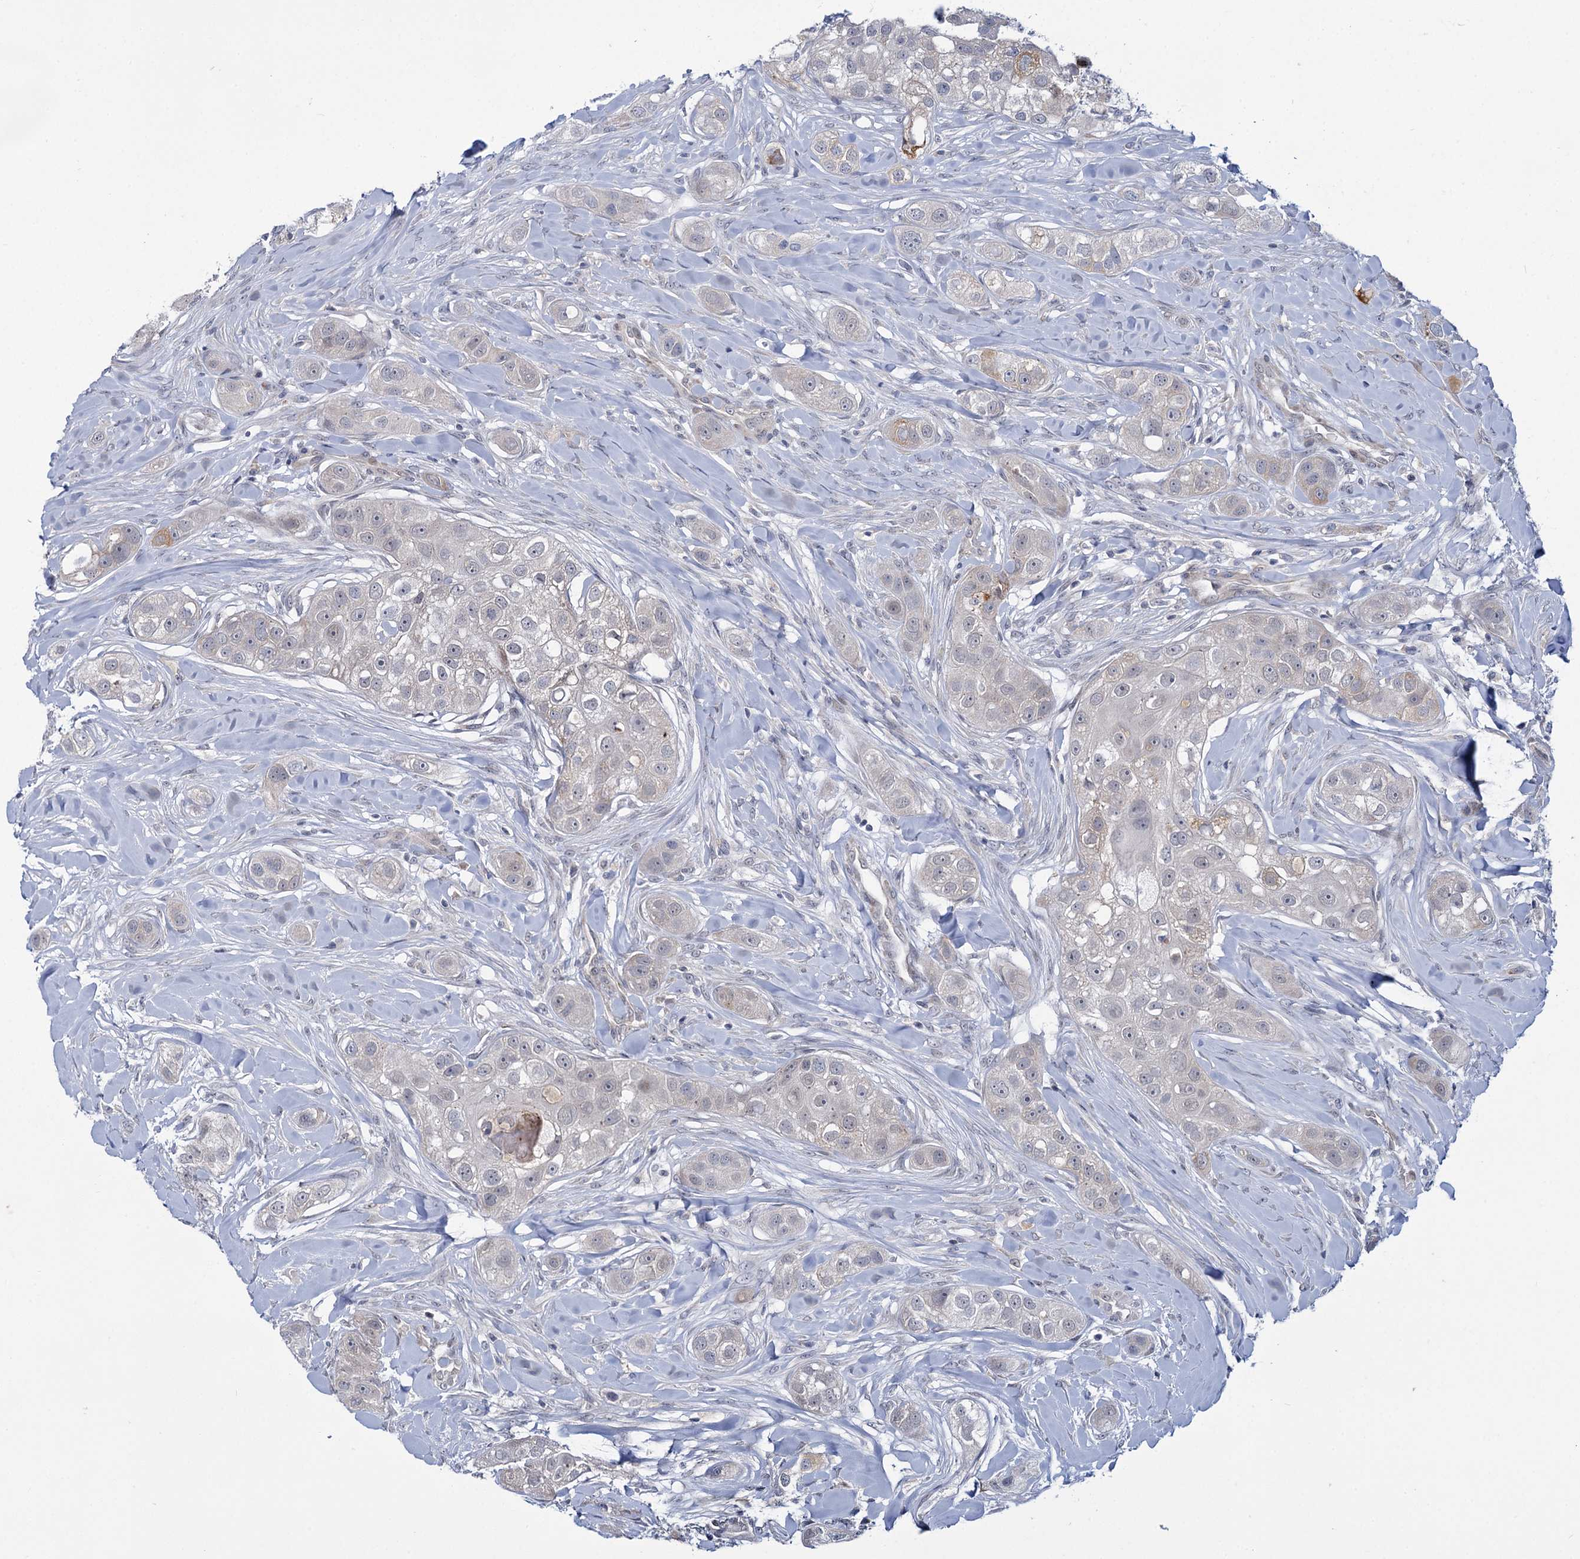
{"staining": {"intensity": "negative", "quantity": "none", "location": "none"}, "tissue": "head and neck cancer", "cell_type": "Tumor cells", "image_type": "cancer", "snomed": [{"axis": "morphology", "description": "Normal tissue, NOS"}, {"axis": "morphology", "description": "Squamous cell carcinoma, NOS"}, {"axis": "topography", "description": "Skeletal muscle"}, {"axis": "topography", "description": "Head-Neck"}], "caption": "A photomicrograph of head and neck squamous cell carcinoma stained for a protein displays no brown staining in tumor cells.", "gene": "MBLAC2", "patient": {"sex": "male", "age": 51}}